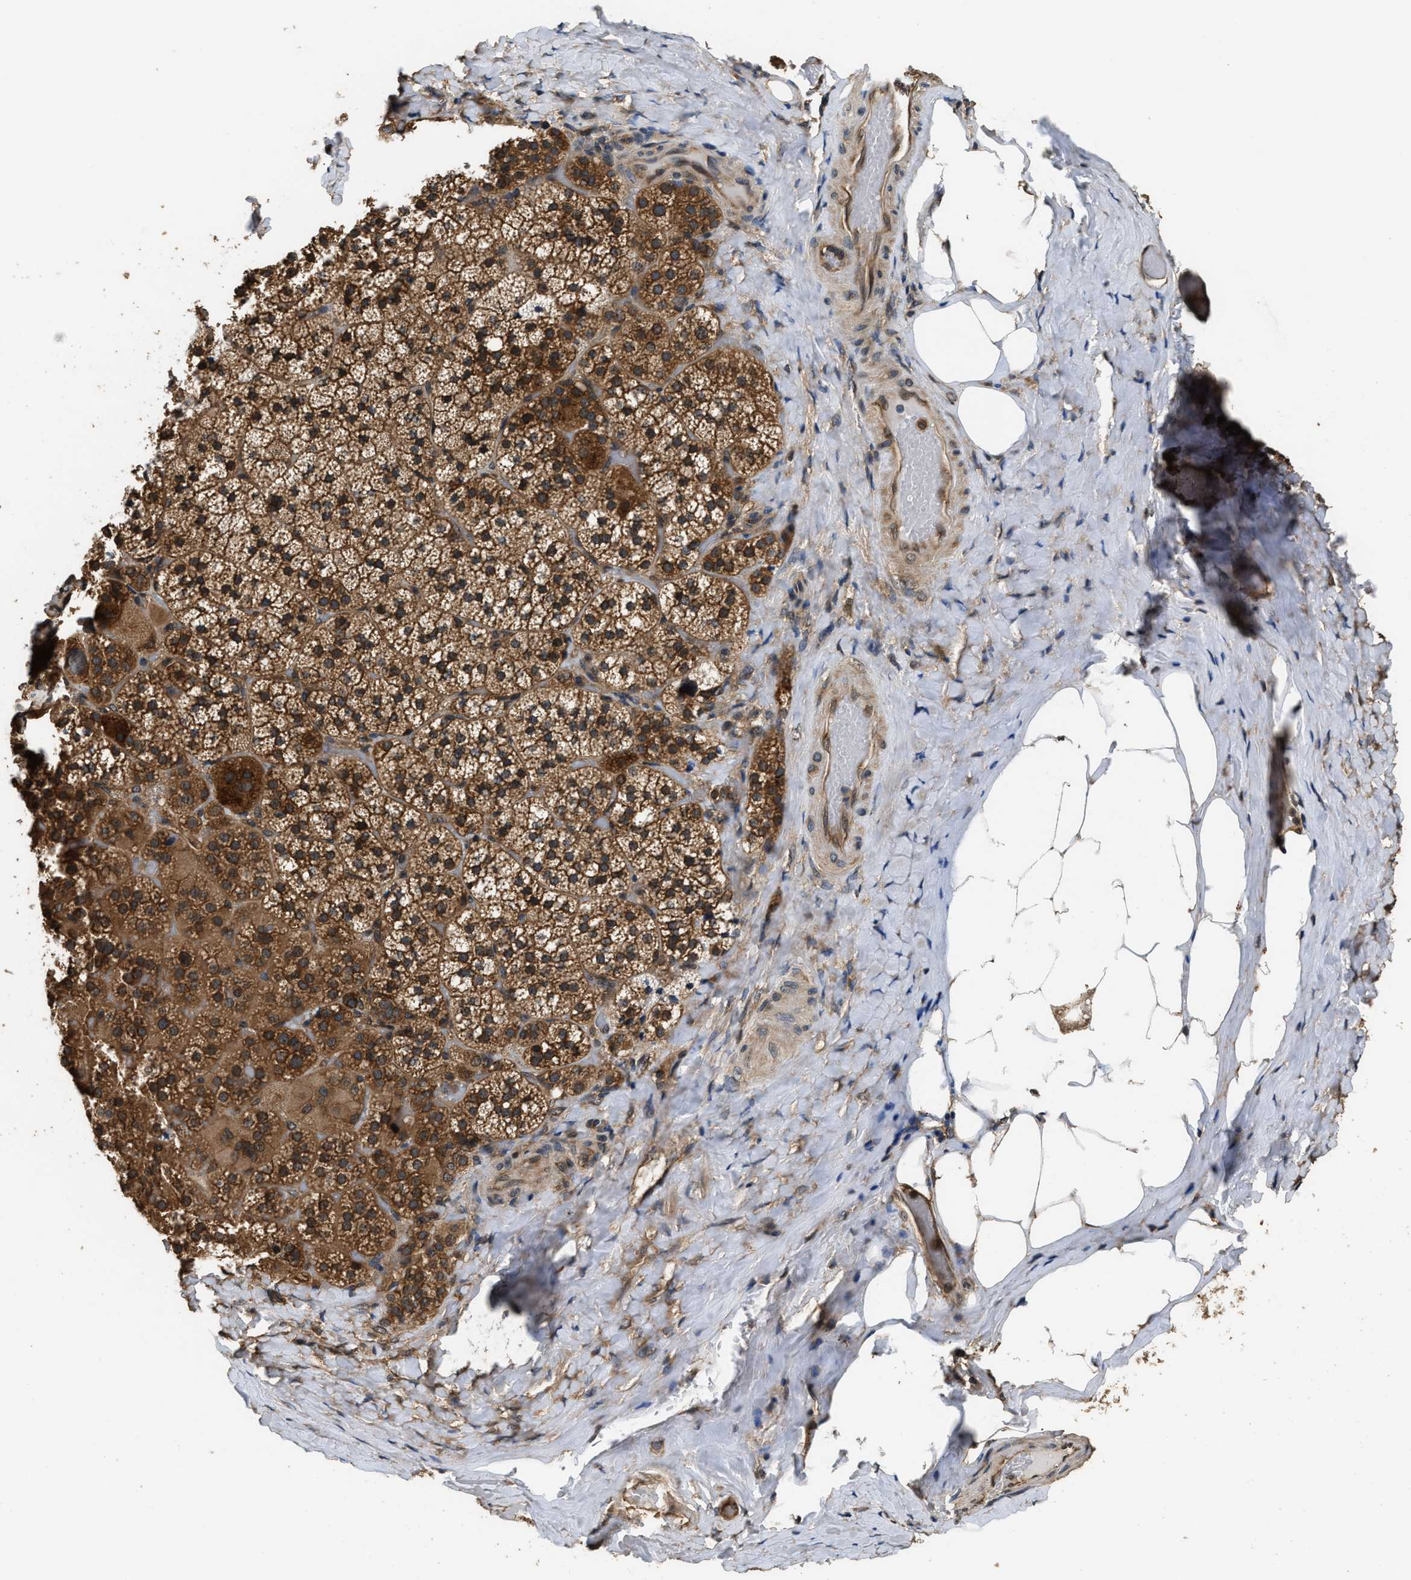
{"staining": {"intensity": "strong", "quantity": ">75%", "location": "cytoplasmic/membranous"}, "tissue": "adrenal gland", "cell_type": "Glandular cells", "image_type": "normal", "snomed": [{"axis": "morphology", "description": "Normal tissue, NOS"}, {"axis": "topography", "description": "Adrenal gland"}], "caption": "A high amount of strong cytoplasmic/membranous expression is identified in approximately >75% of glandular cells in normal adrenal gland. (Brightfield microscopy of DAB IHC at high magnification).", "gene": "DNAJC2", "patient": {"sex": "female", "age": 59}}